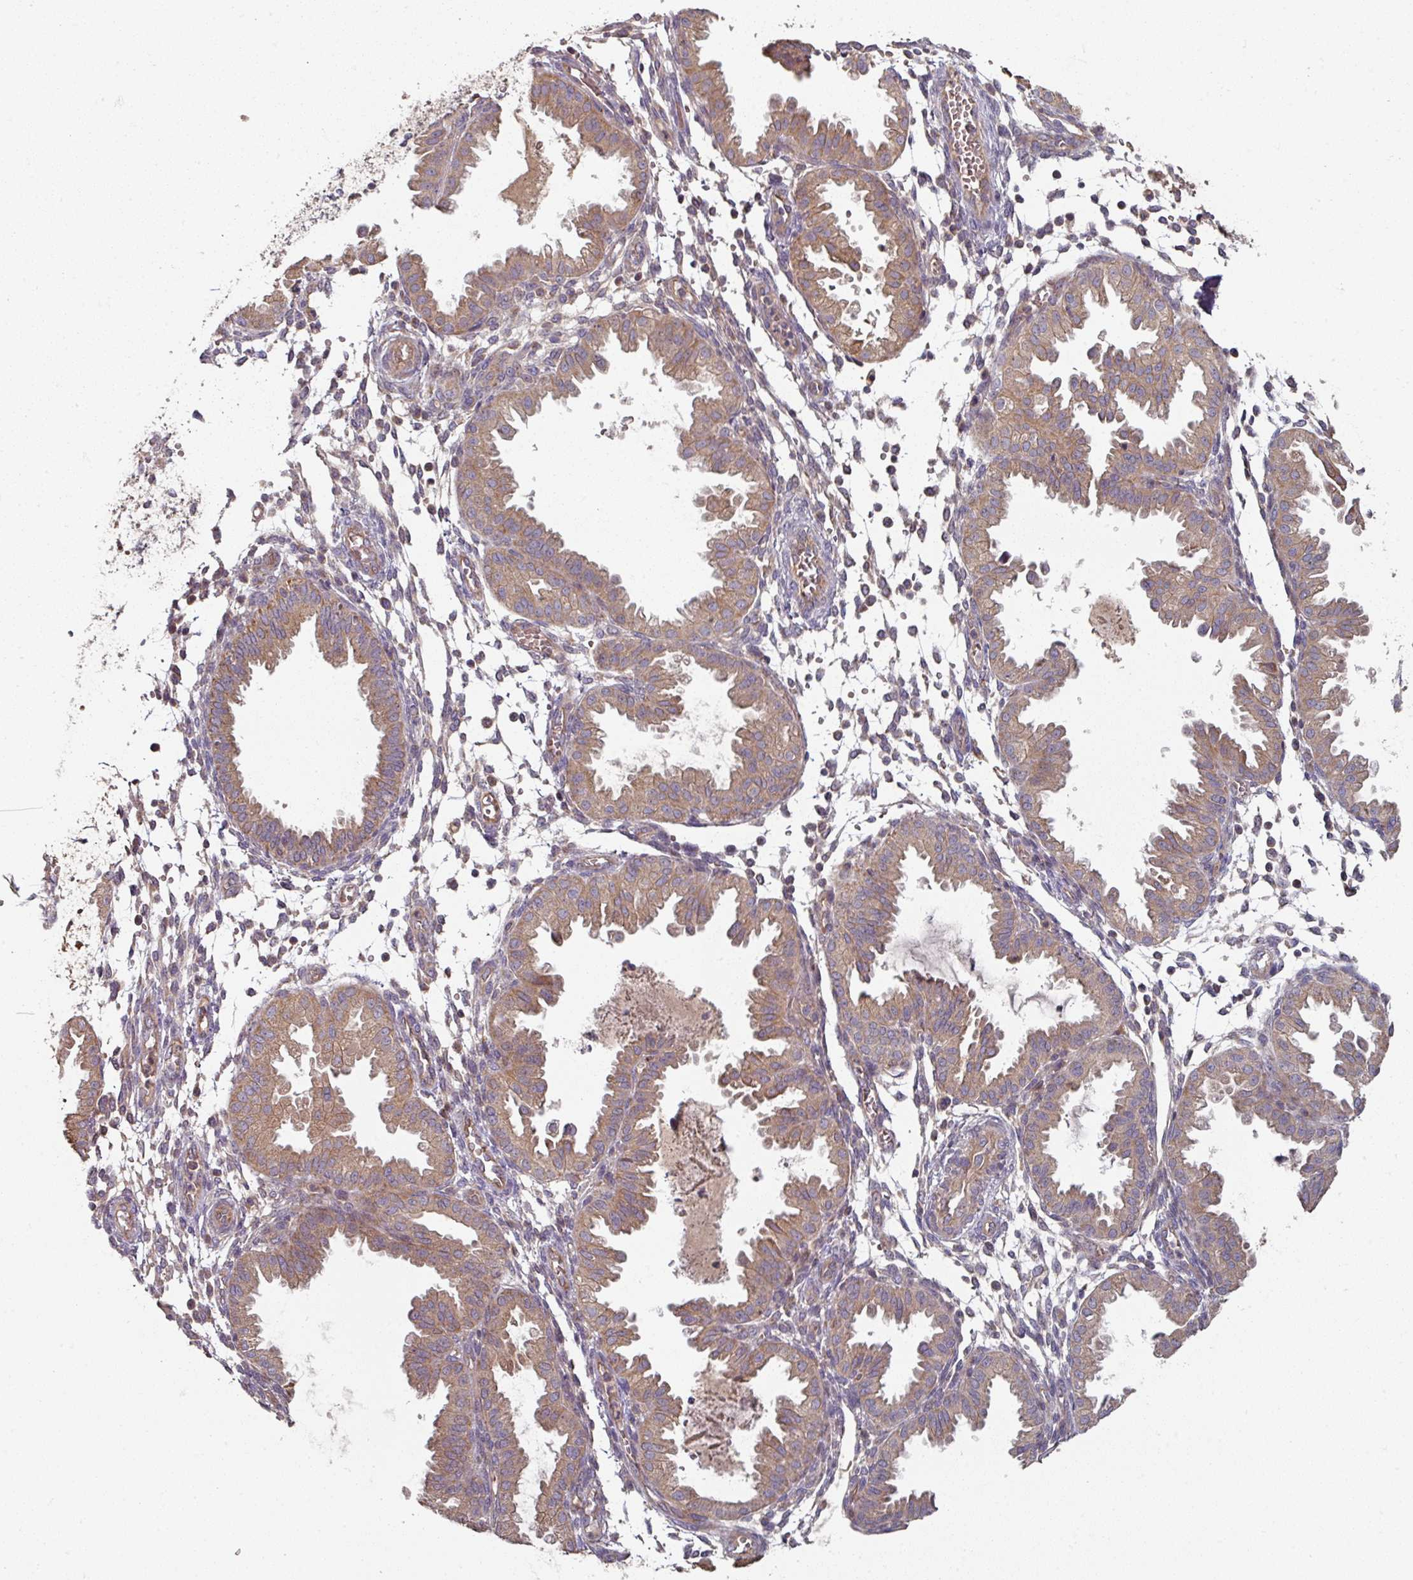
{"staining": {"intensity": "weak", "quantity": "<25%", "location": "cytoplasmic/membranous"}, "tissue": "endometrium", "cell_type": "Cells in endometrial stroma", "image_type": "normal", "snomed": [{"axis": "morphology", "description": "Normal tissue, NOS"}, {"axis": "topography", "description": "Endometrium"}], "caption": "Image shows no protein positivity in cells in endometrial stroma of normal endometrium. (DAB immunohistochemistry (IHC), high magnification).", "gene": "DNAJC7", "patient": {"sex": "female", "age": 33}}